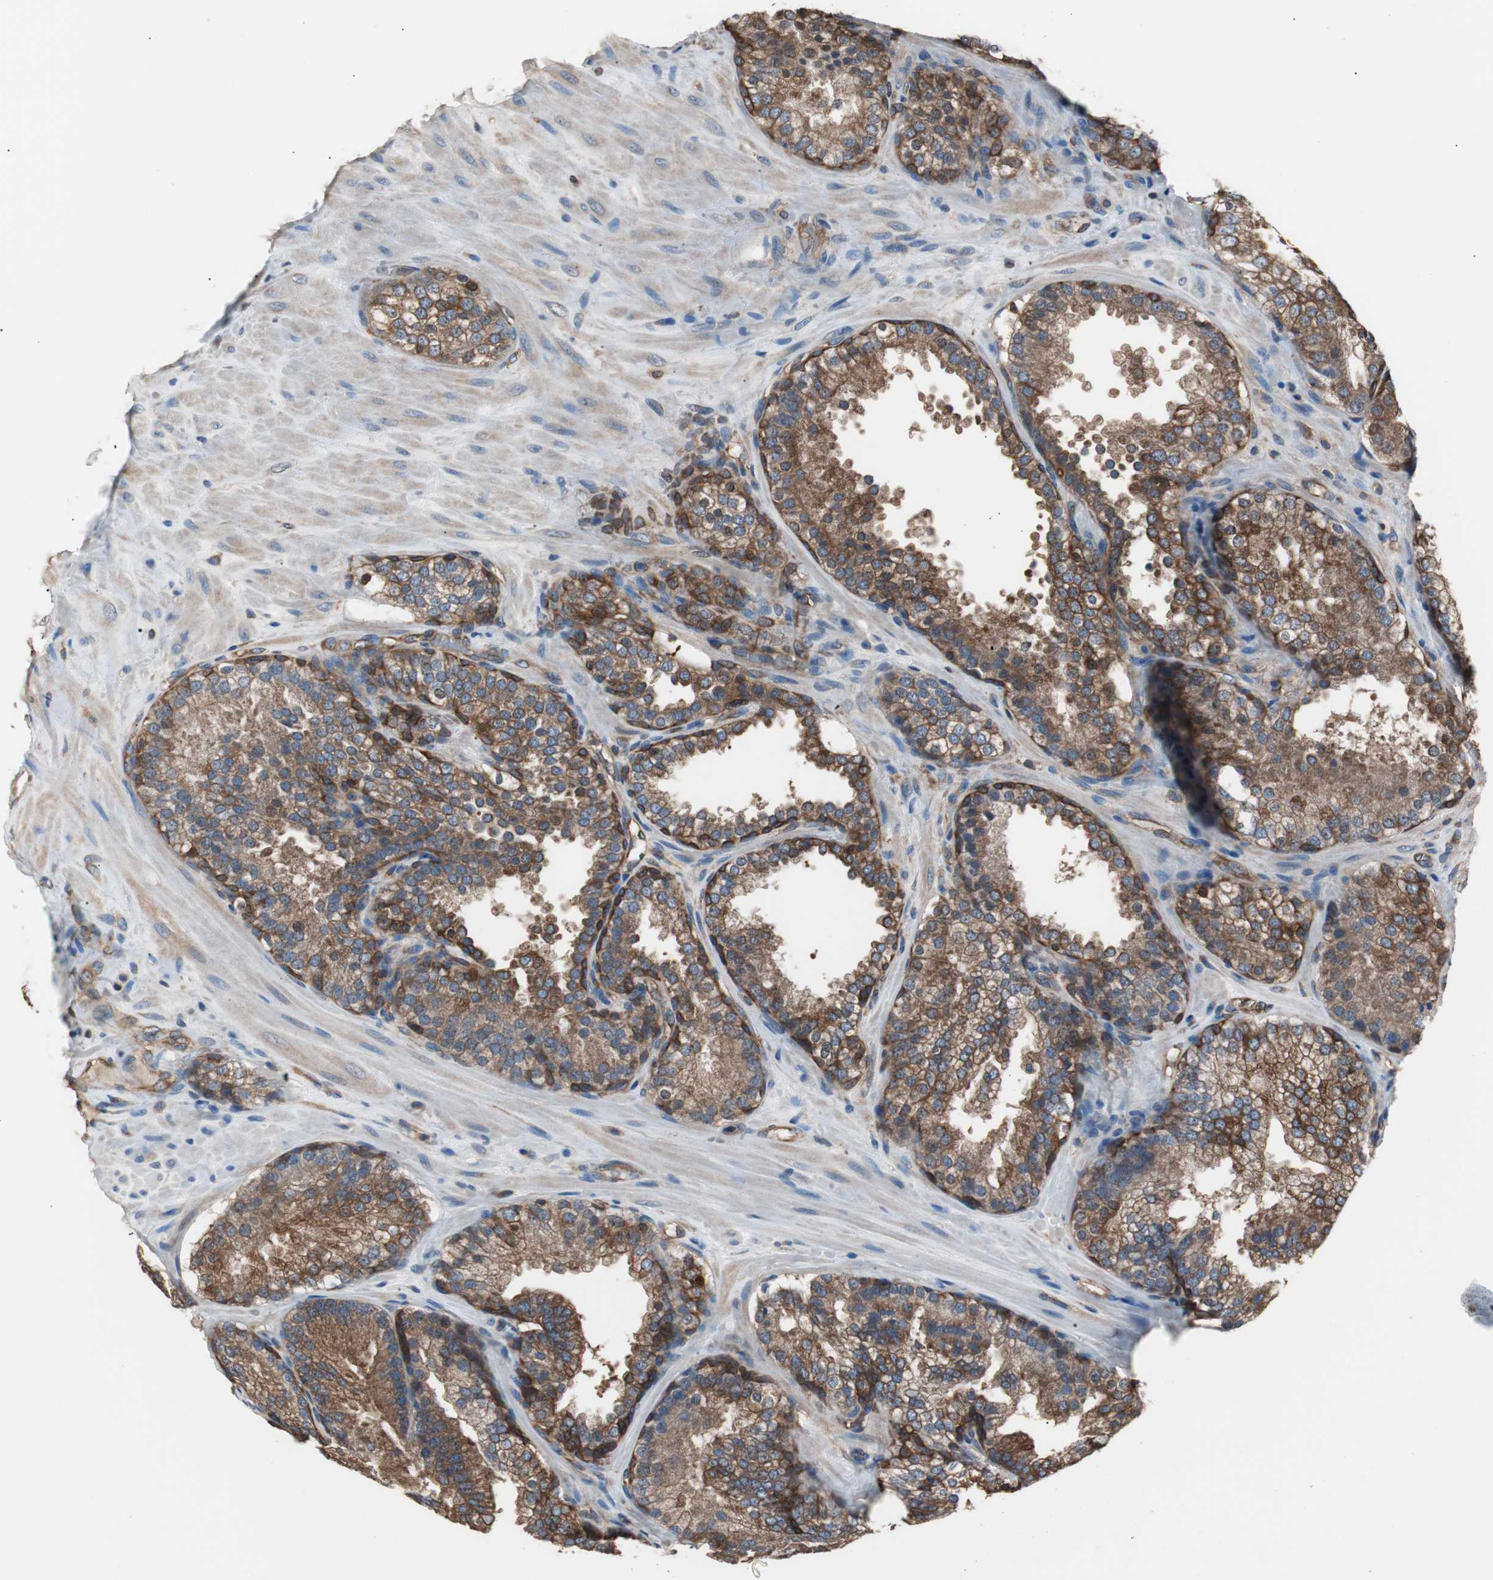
{"staining": {"intensity": "strong", "quantity": ">75%", "location": "cytoplasmic/membranous"}, "tissue": "prostate cancer", "cell_type": "Tumor cells", "image_type": "cancer", "snomed": [{"axis": "morphology", "description": "Adenocarcinoma, High grade"}, {"axis": "topography", "description": "Prostate"}], "caption": "Immunohistochemistry (IHC) (DAB (3,3'-diaminobenzidine)) staining of human prostate high-grade adenocarcinoma reveals strong cytoplasmic/membranous protein positivity in approximately >75% of tumor cells.", "gene": "CAPNS1", "patient": {"sex": "male", "age": 70}}